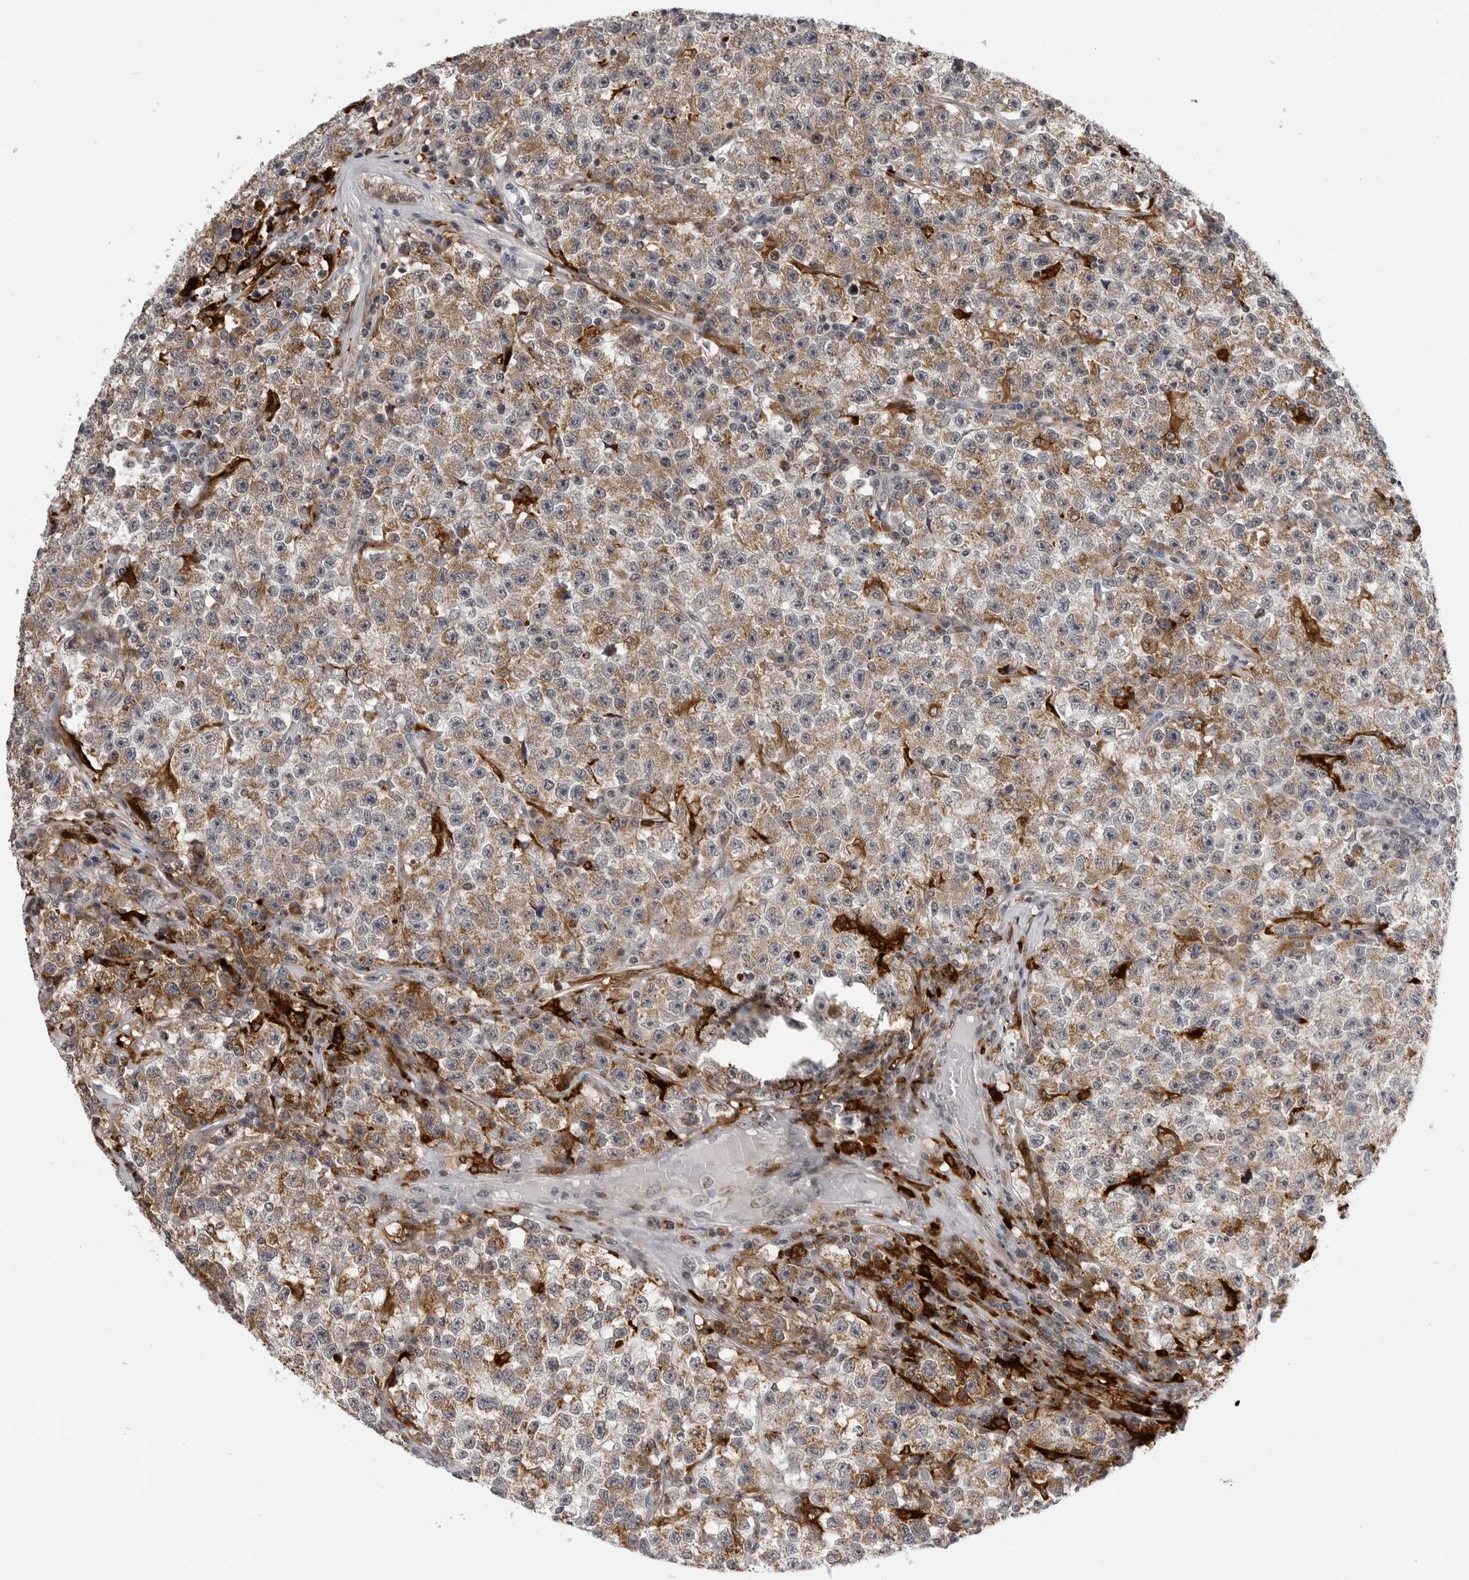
{"staining": {"intensity": "moderate", "quantity": ">75%", "location": "cytoplasmic/membranous"}, "tissue": "testis cancer", "cell_type": "Tumor cells", "image_type": "cancer", "snomed": [{"axis": "morphology", "description": "Seminoma, NOS"}, {"axis": "topography", "description": "Testis"}], "caption": "Tumor cells reveal medium levels of moderate cytoplasmic/membranous positivity in about >75% of cells in human testis cancer.", "gene": "CDK20", "patient": {"sex": "male", "age": 22}}